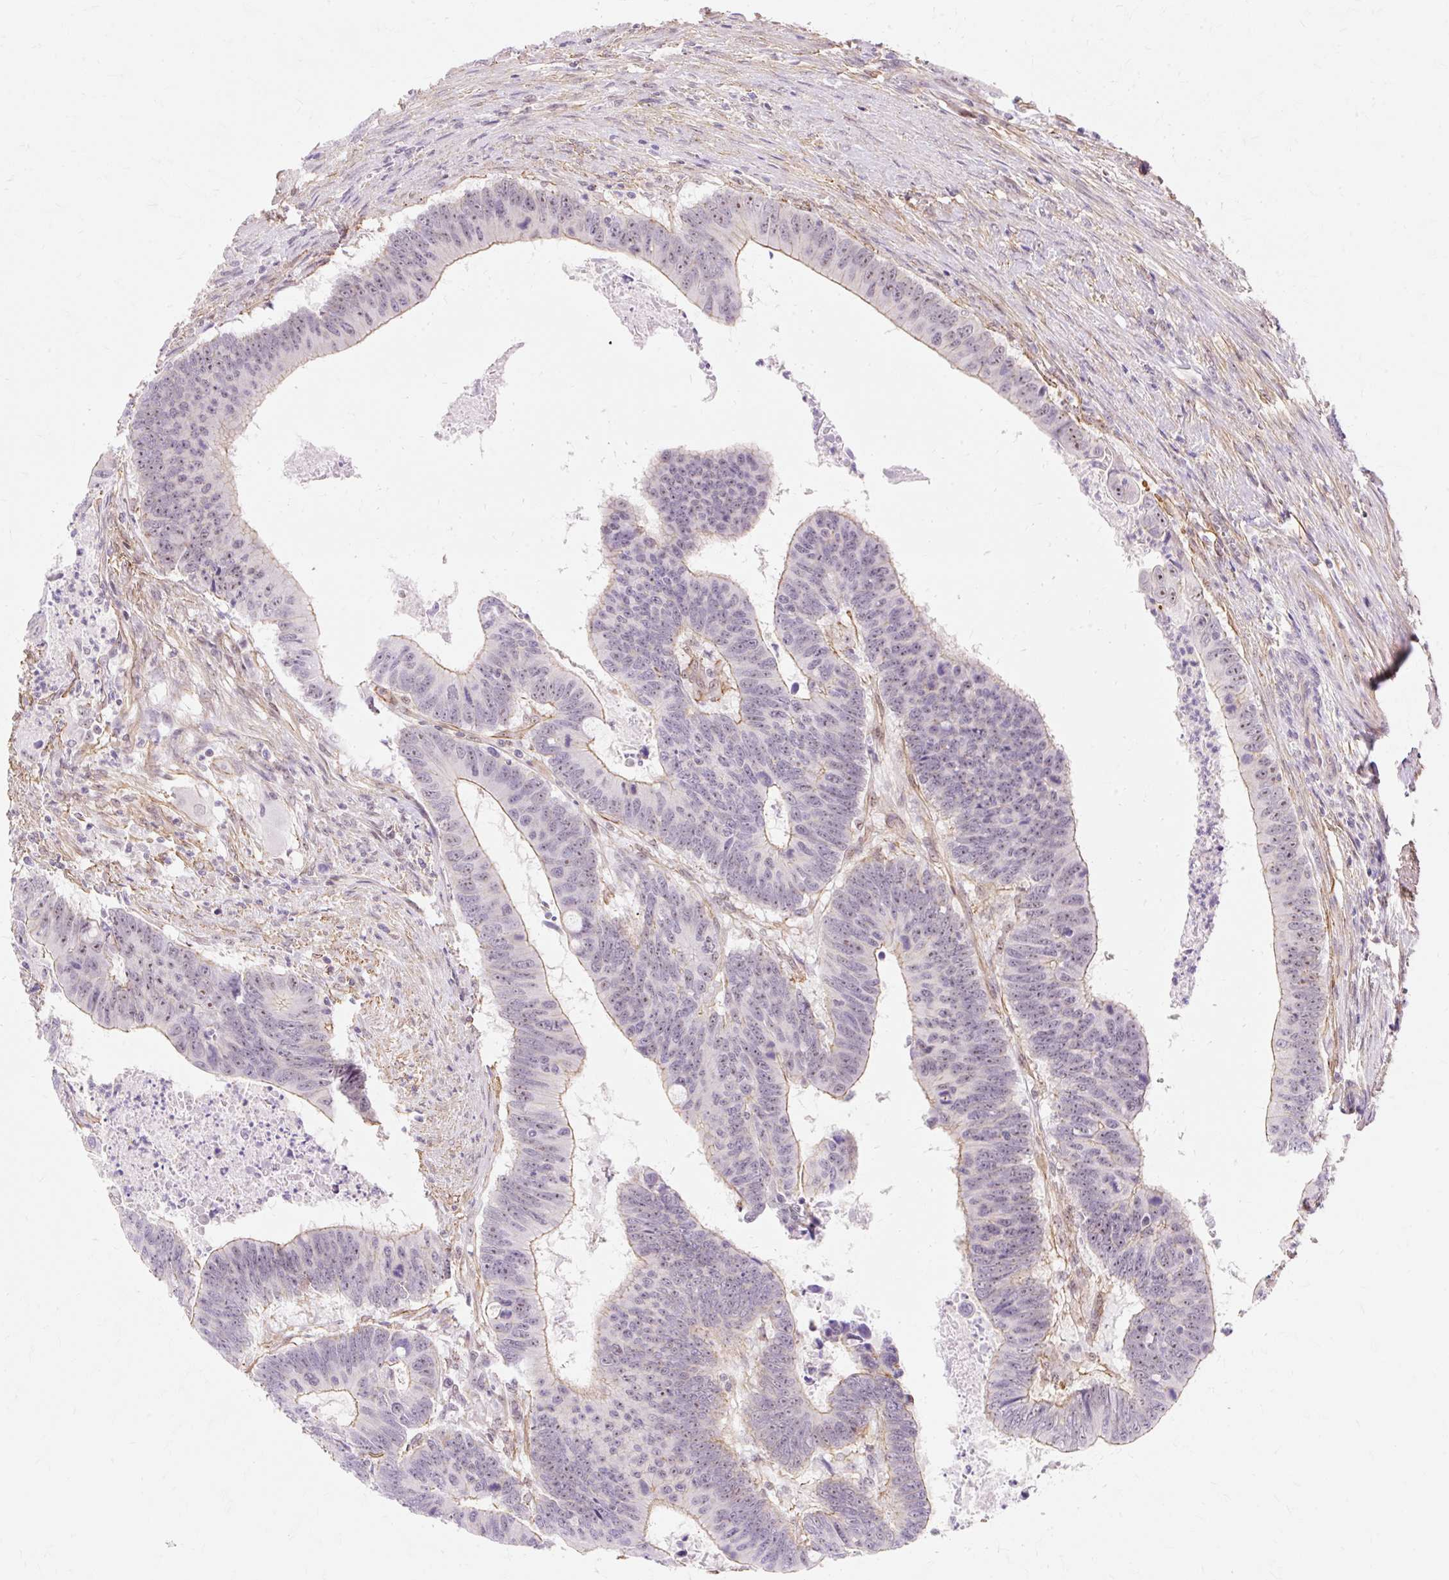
{"staining": {"intensity": "weak", "quantity": "25%-75%", "location": "cytoplasmic/membranous,nuclear"}, "tissue": "colorectal cancer", "cell_type": "Tumor cells", "image_type": "cancer", "snomed": [{"axis": "morphology", "description": "Adenocarcinoma, NOS"}, {"axis": "topography", "description": "Colon"}], "caption": "This is an image of IHC staining of adenocarcinoma (colorectal), which shows weak staining in the cytoplasmic/membranous and nuclear of tumor cells.", "gene": "OBP2A", "patient": {"sex": "male", "age": 62}}